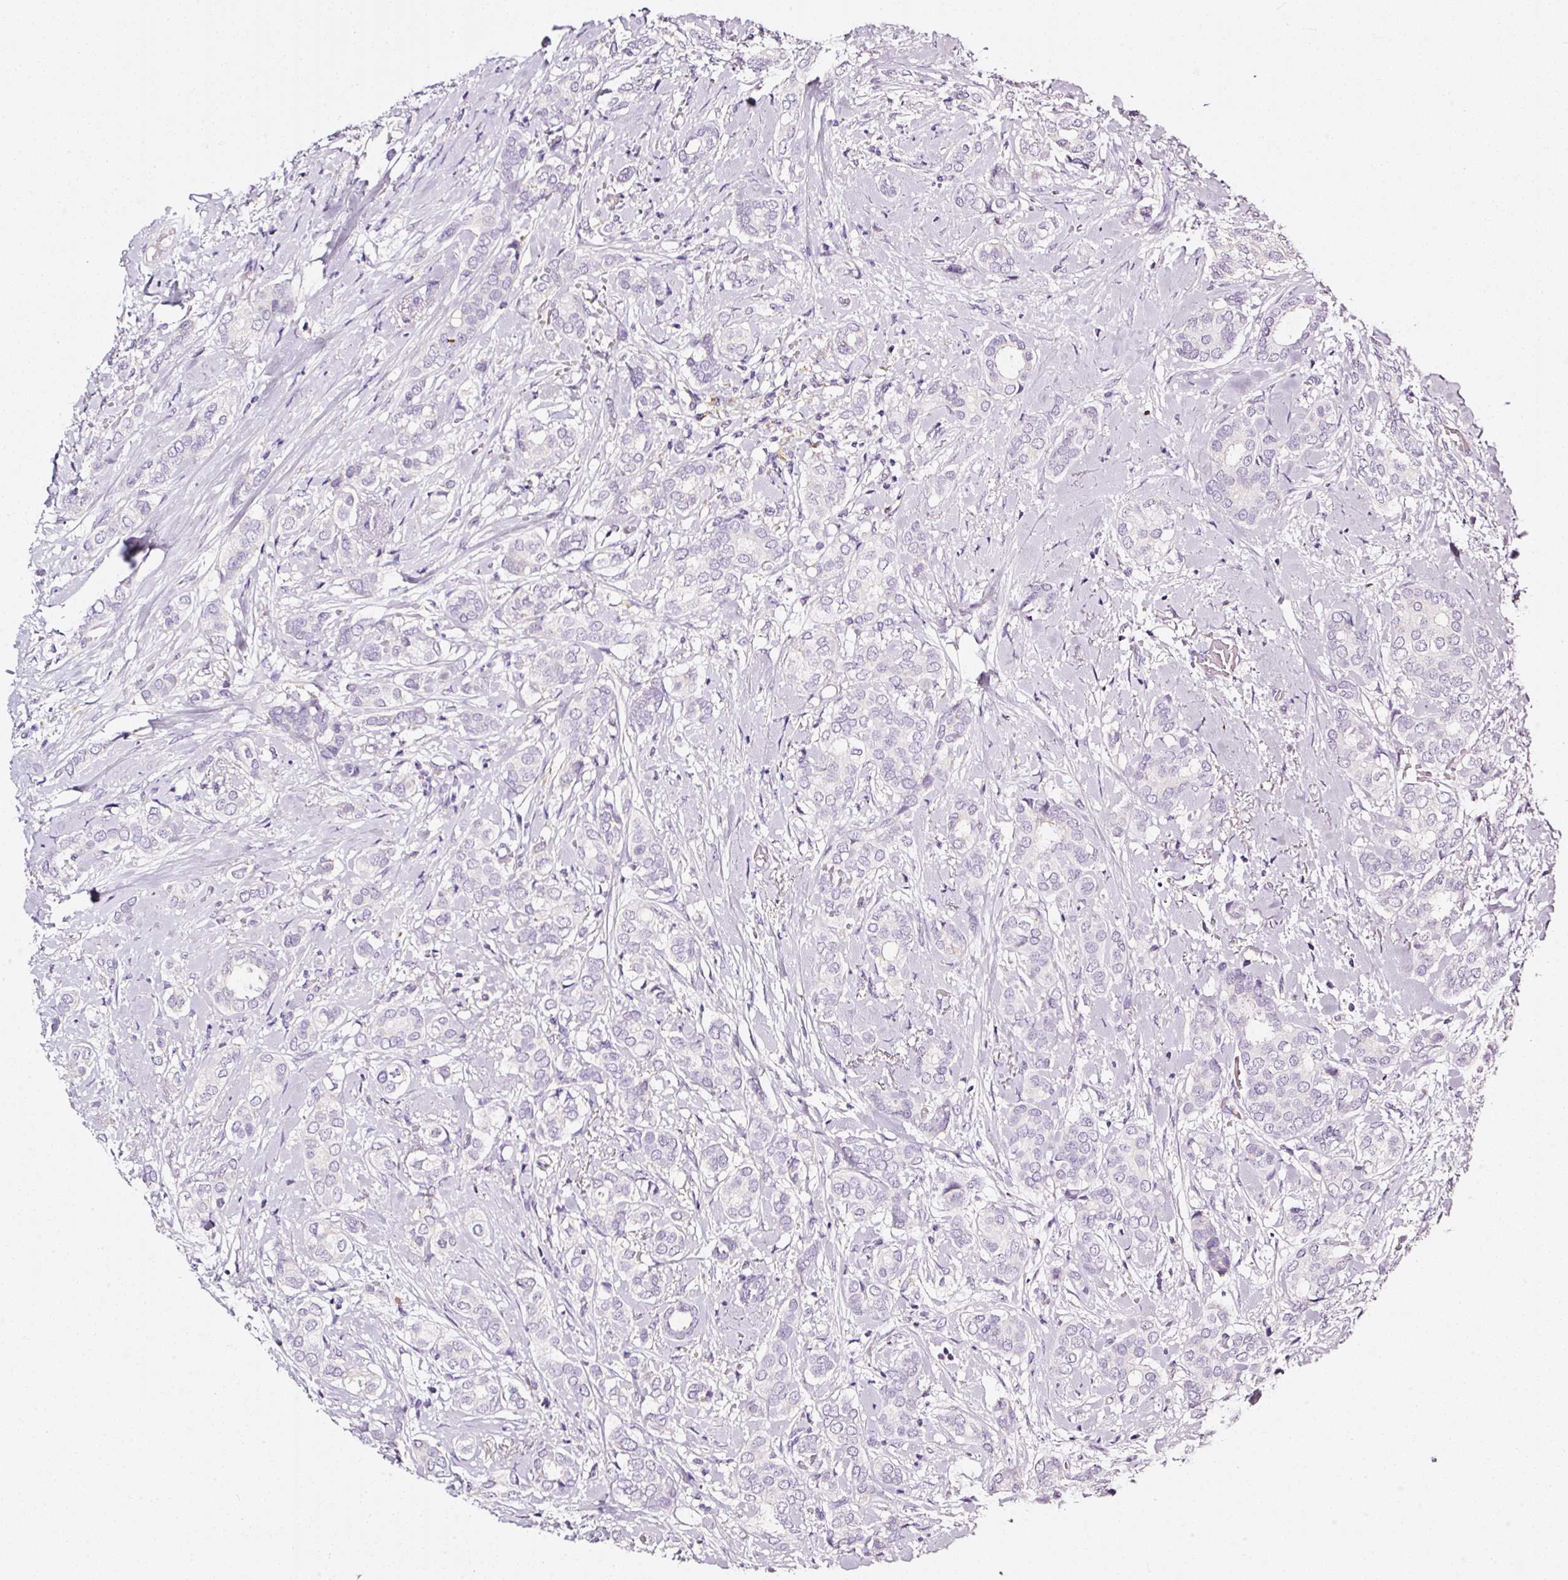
{"staining": {"intensity": "negative", "quantity": "none", "location": "none"}, "tissue": "breast cancer", "cell_type": "Tumor cells", "image_type": "cancer", "snomed": [{"axis": "morphology", "description": "Duct carcinoma"}, {"axis": "topography", "description": "Breast"}], "caption": "Photomicrograph shows no protein staining in tumor cells of breast cancer (intraductal carcinoma) tissue.", "gene": "CYB561A3", "patient": {"sex": "female", "age": 73}}